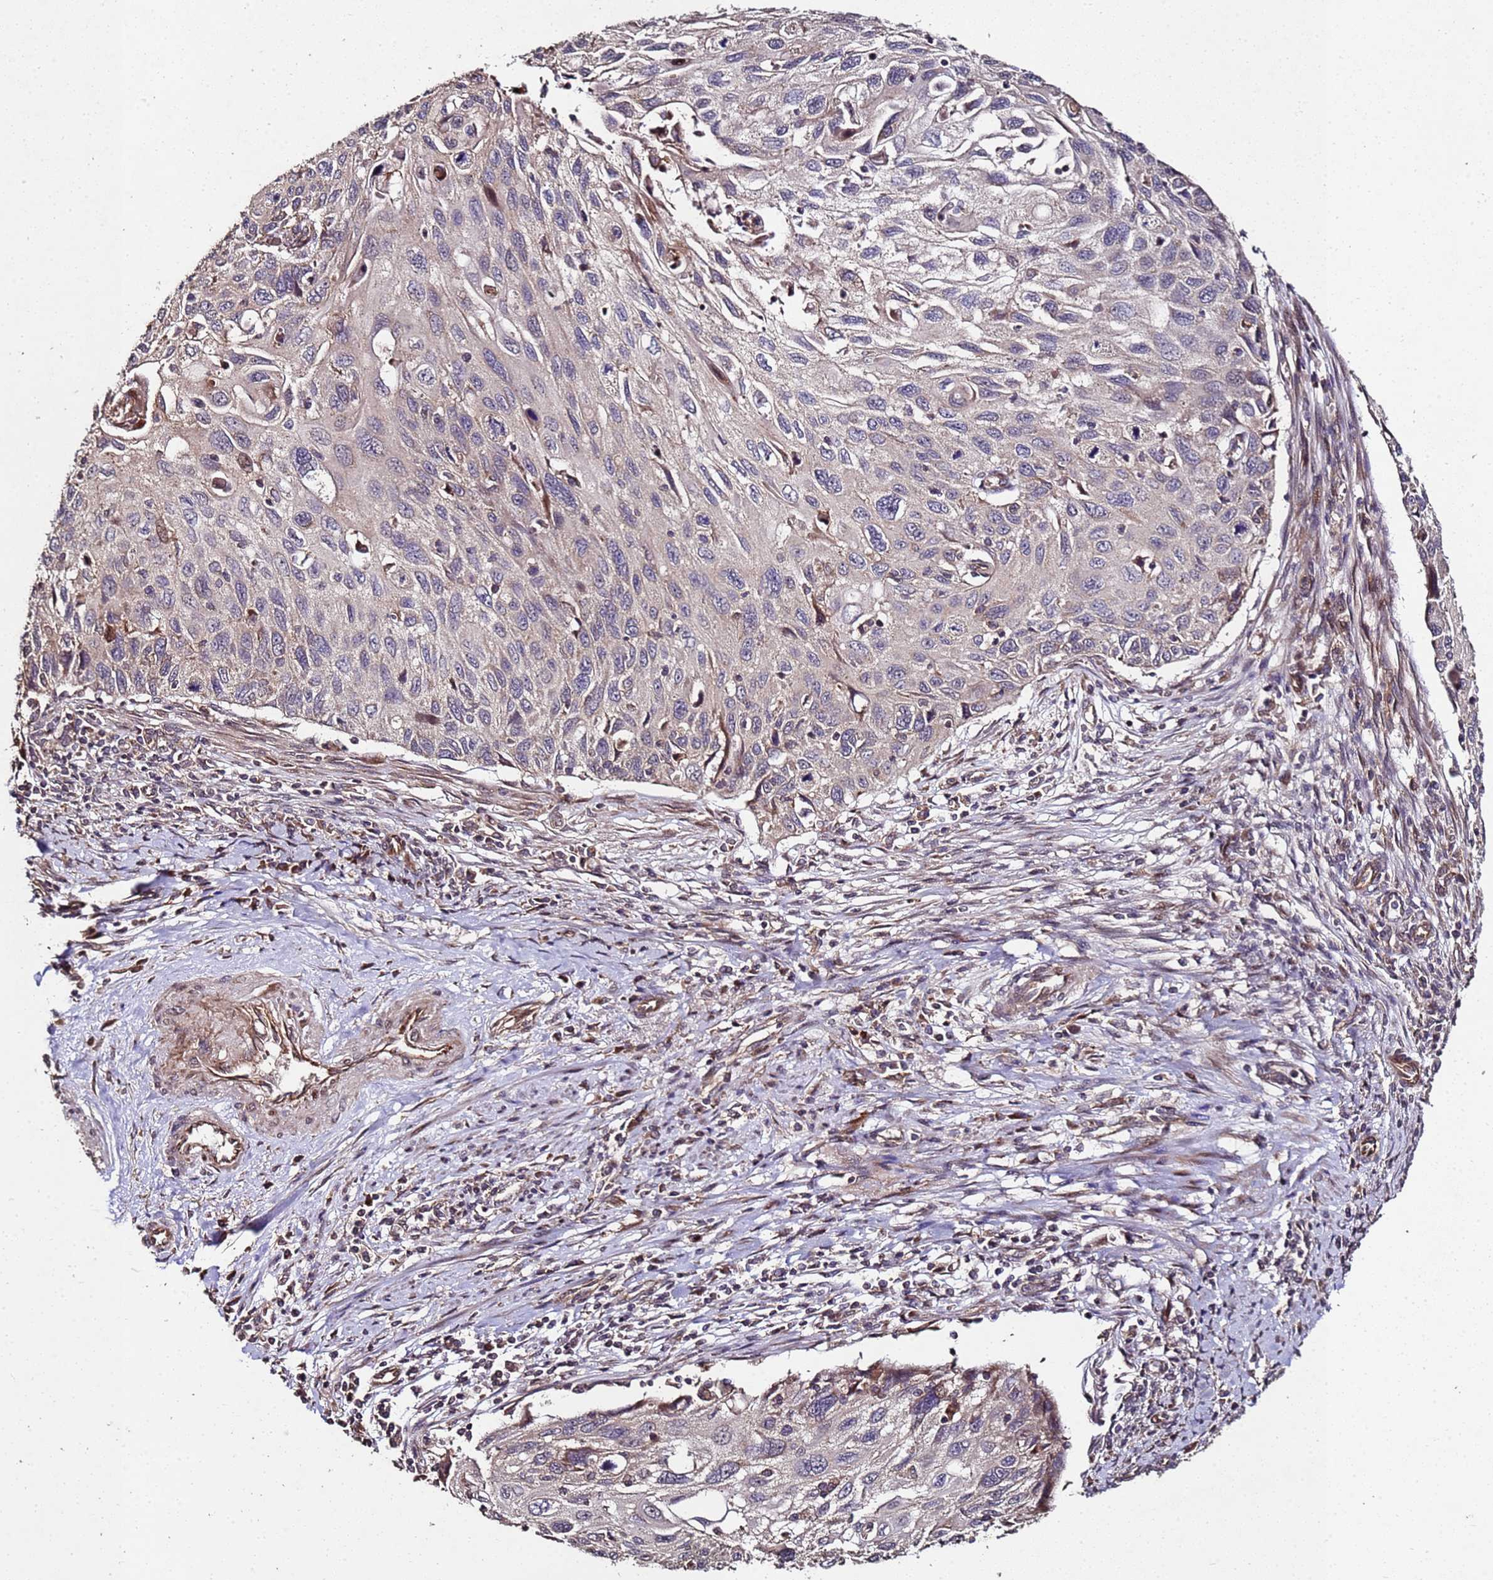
{"staining": {"intensity": "negative", "quantity": "none", "location": "none"}, "tissue": "cervical cancer", "cell_type": "Tumor cells", "image_type": "cancer", "snomed": [{"axis": "morphology", "description": "Squamous cell carcinoma, NOS"}, {"axis": "topography", "description": "Cervix"}], "caption": "Human squamous cell carcinoma (cervical) stained for a protein using immunohistochemistry (IHC) demonstrates no expression in tumor cells.", "gene": "PRODH", "patient": {"sex": "female", "age": 70}}